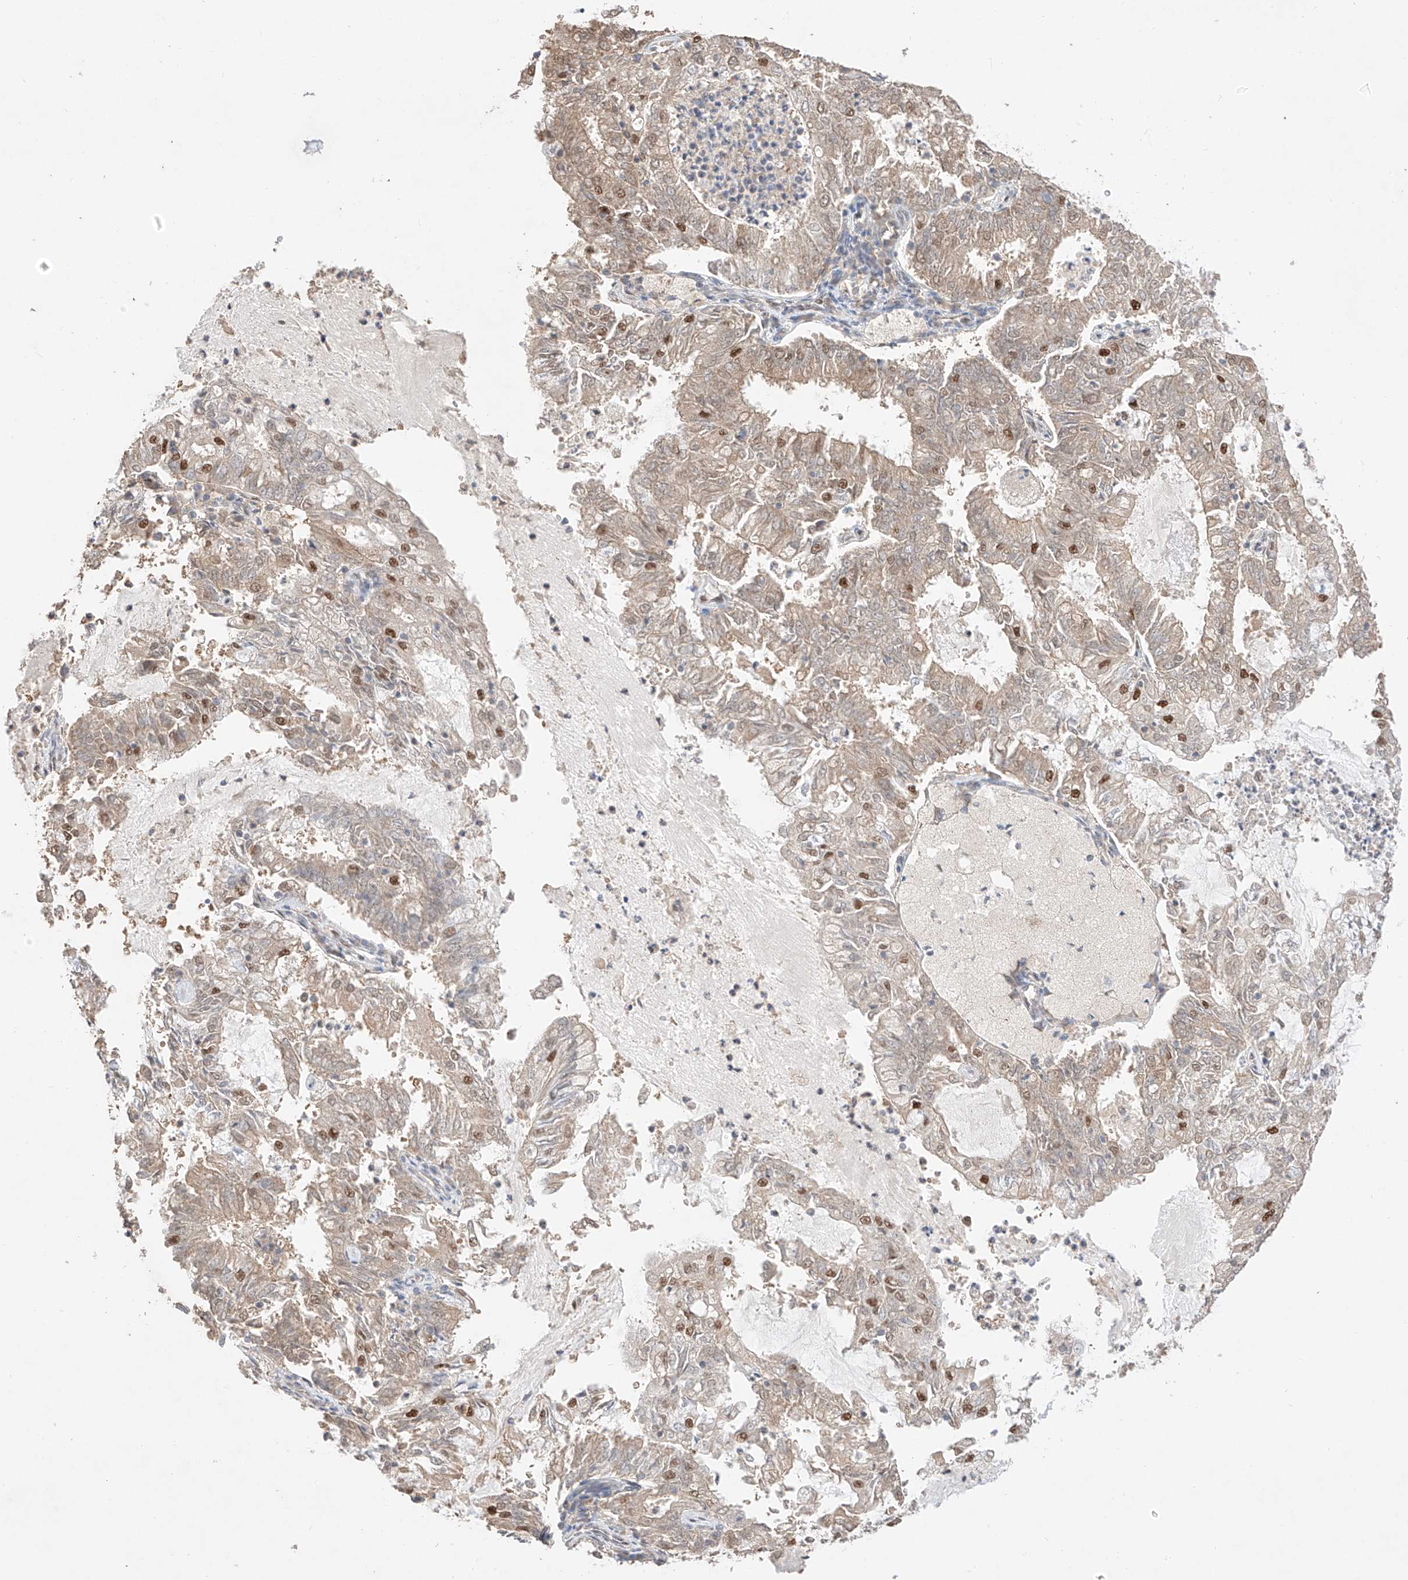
{"staining": {"intensity": "moderate", "quantity": "25%-75%", "location": "nuclear"}, "tissue": "endometrial cancer", "cell_type": "Tumor cells", "image_type": "cancer", "snomed": [{"axis": "morphology", "description": "Adenocarcinoma, NOS"}, {"axis": "topography", "description": "Endometrium"}], "caption": "Endometrial cancer (adenocarcinoma) was stained to show a protein in brown. There is medium levels of moderate nuclear staining in about 25%-75% of tumor cells.", "gene": "APIP", "patient": {"sex": "female", "age": 57}}